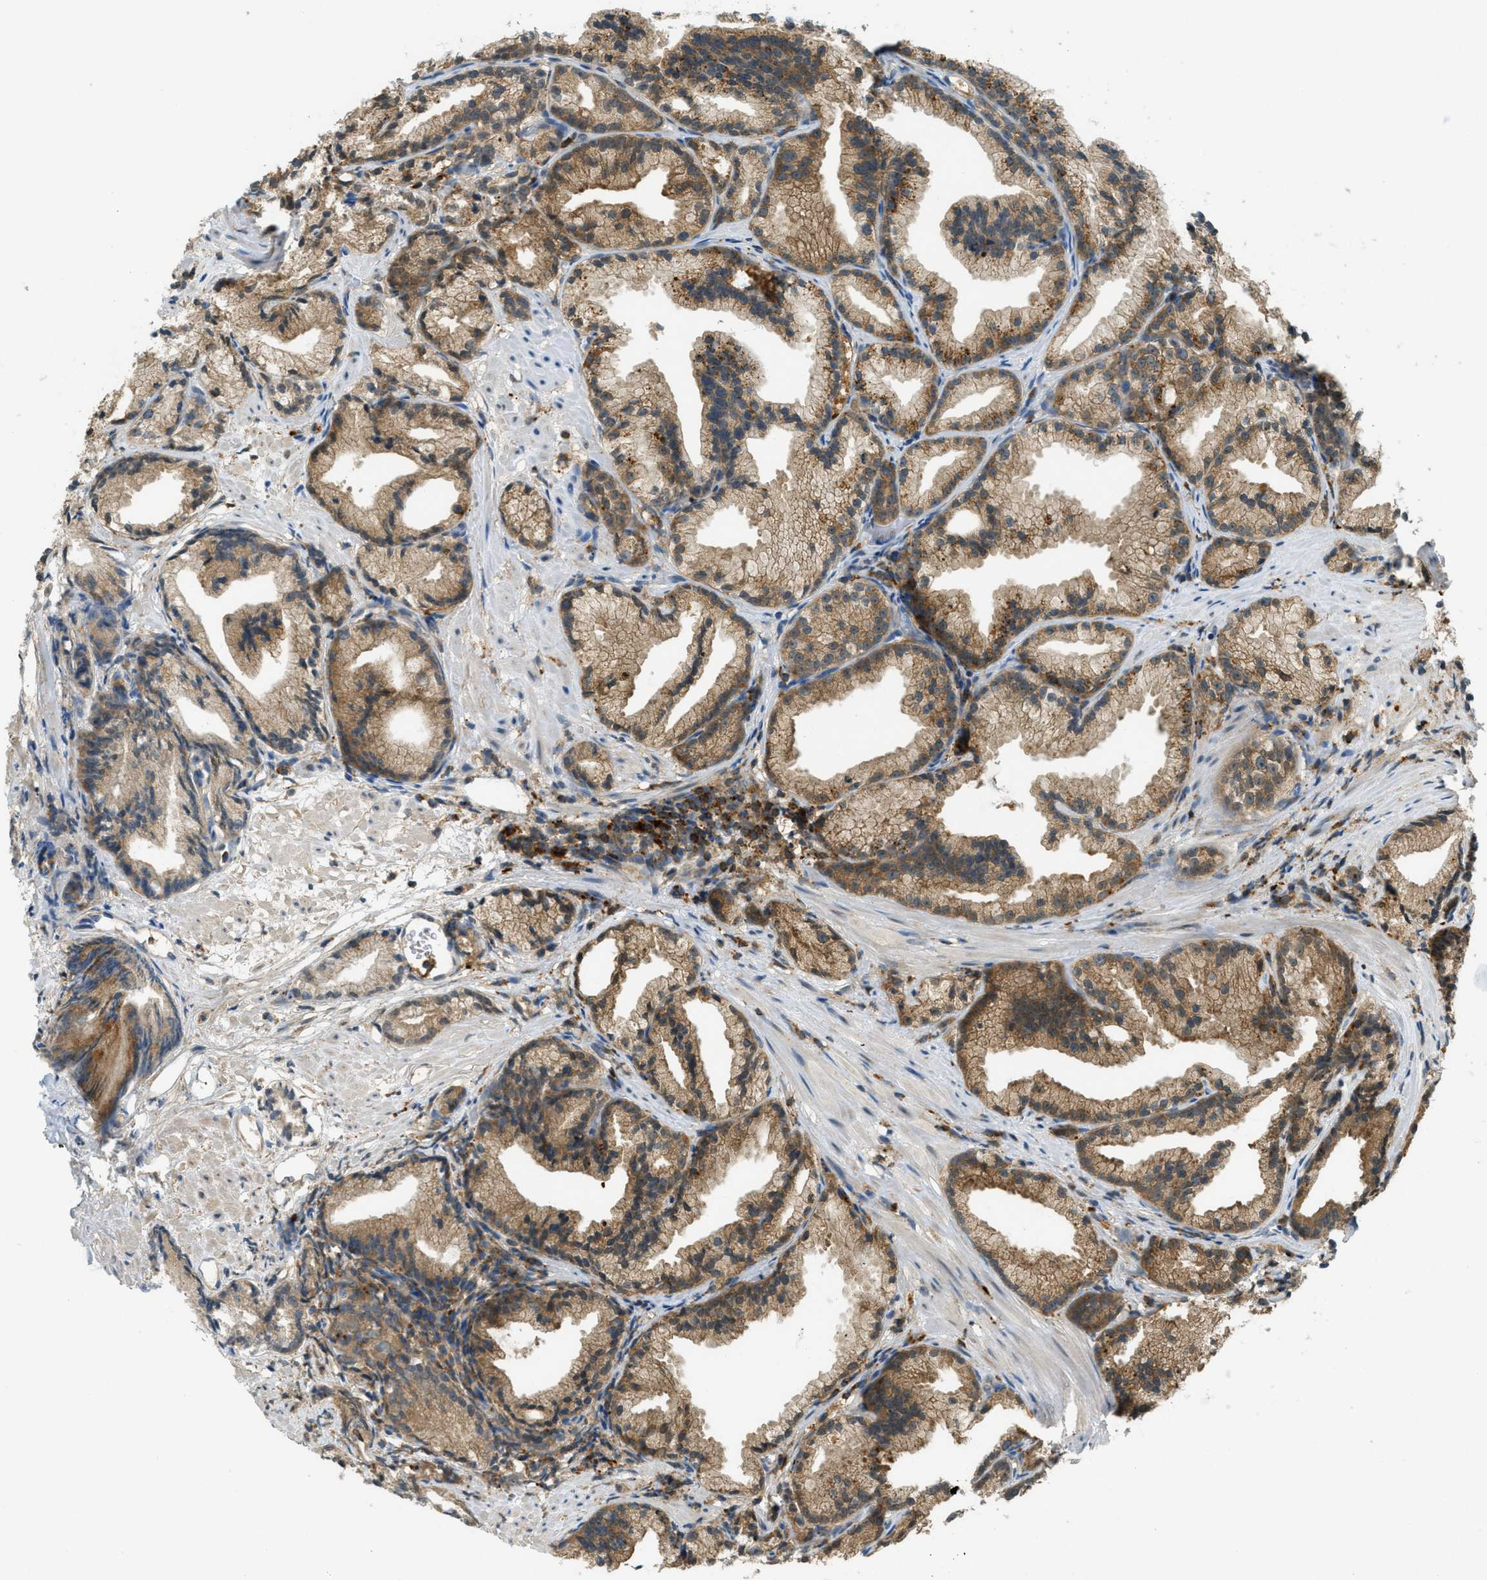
{"staining": {"intensity": "moderate", "quantity": ">75%", "location": "cytoplasmic/membranous"}, "tissue": "prostate cancer", "cell_type": "Tumor cells", "image_type": "cancer", "snomed": [{"axis": "morphology", "description": "Adenocarcinoma, Low grade"}, {"axis": "topography", "description": "Prostate"}], "caption": "This is an image of IHC staining of low-grade adenocarcinoma (prostate), which shows moderate positivity in the cytoplasmic/membranous of tumor cells.", "gene": "PLBD2", "patient": {"sex": "male", "age": 89}}